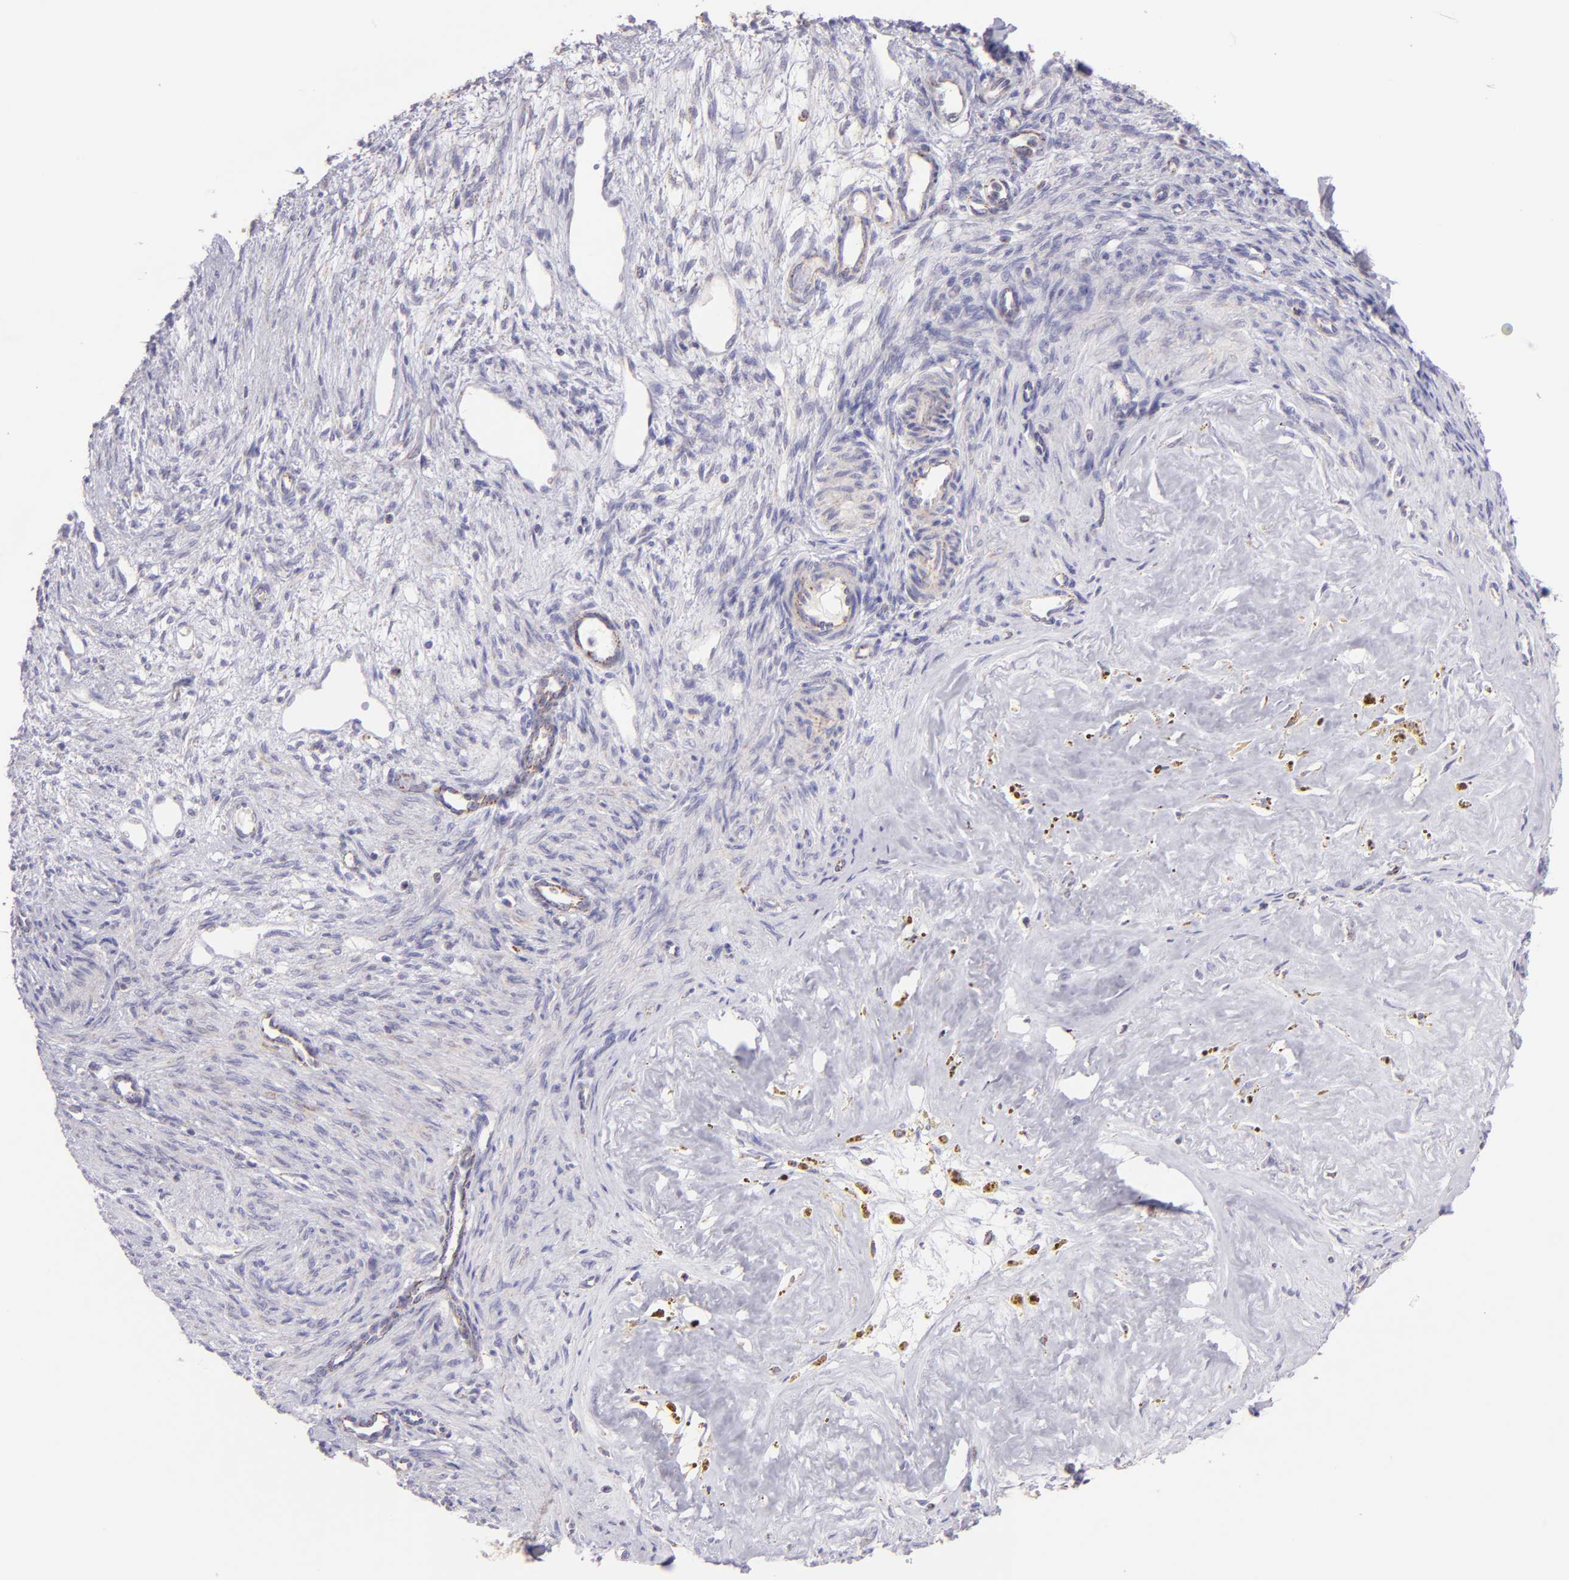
{"staining": {"intensity": "negative", "quantity": "none", "location": "none"}, "tissue": "ovary", "cell_type": "Ovarian stroma cells", "image_type": "normal", "snomed": [{"axis": "morphology", "description": "Normal tissue, NOS"}, {"axis": "topography", "description": "Ovary"}], "caption": "Immunohistochemistry (IHC) of benign human ovary demonstrates no positivity in ovarian stroma cells. (DAB (3,3'-diaminobenzidine) IHC with hematoxylin counter stain).", "gene": "HSPD1", "patient": {"sex": "female", "age": 33}}